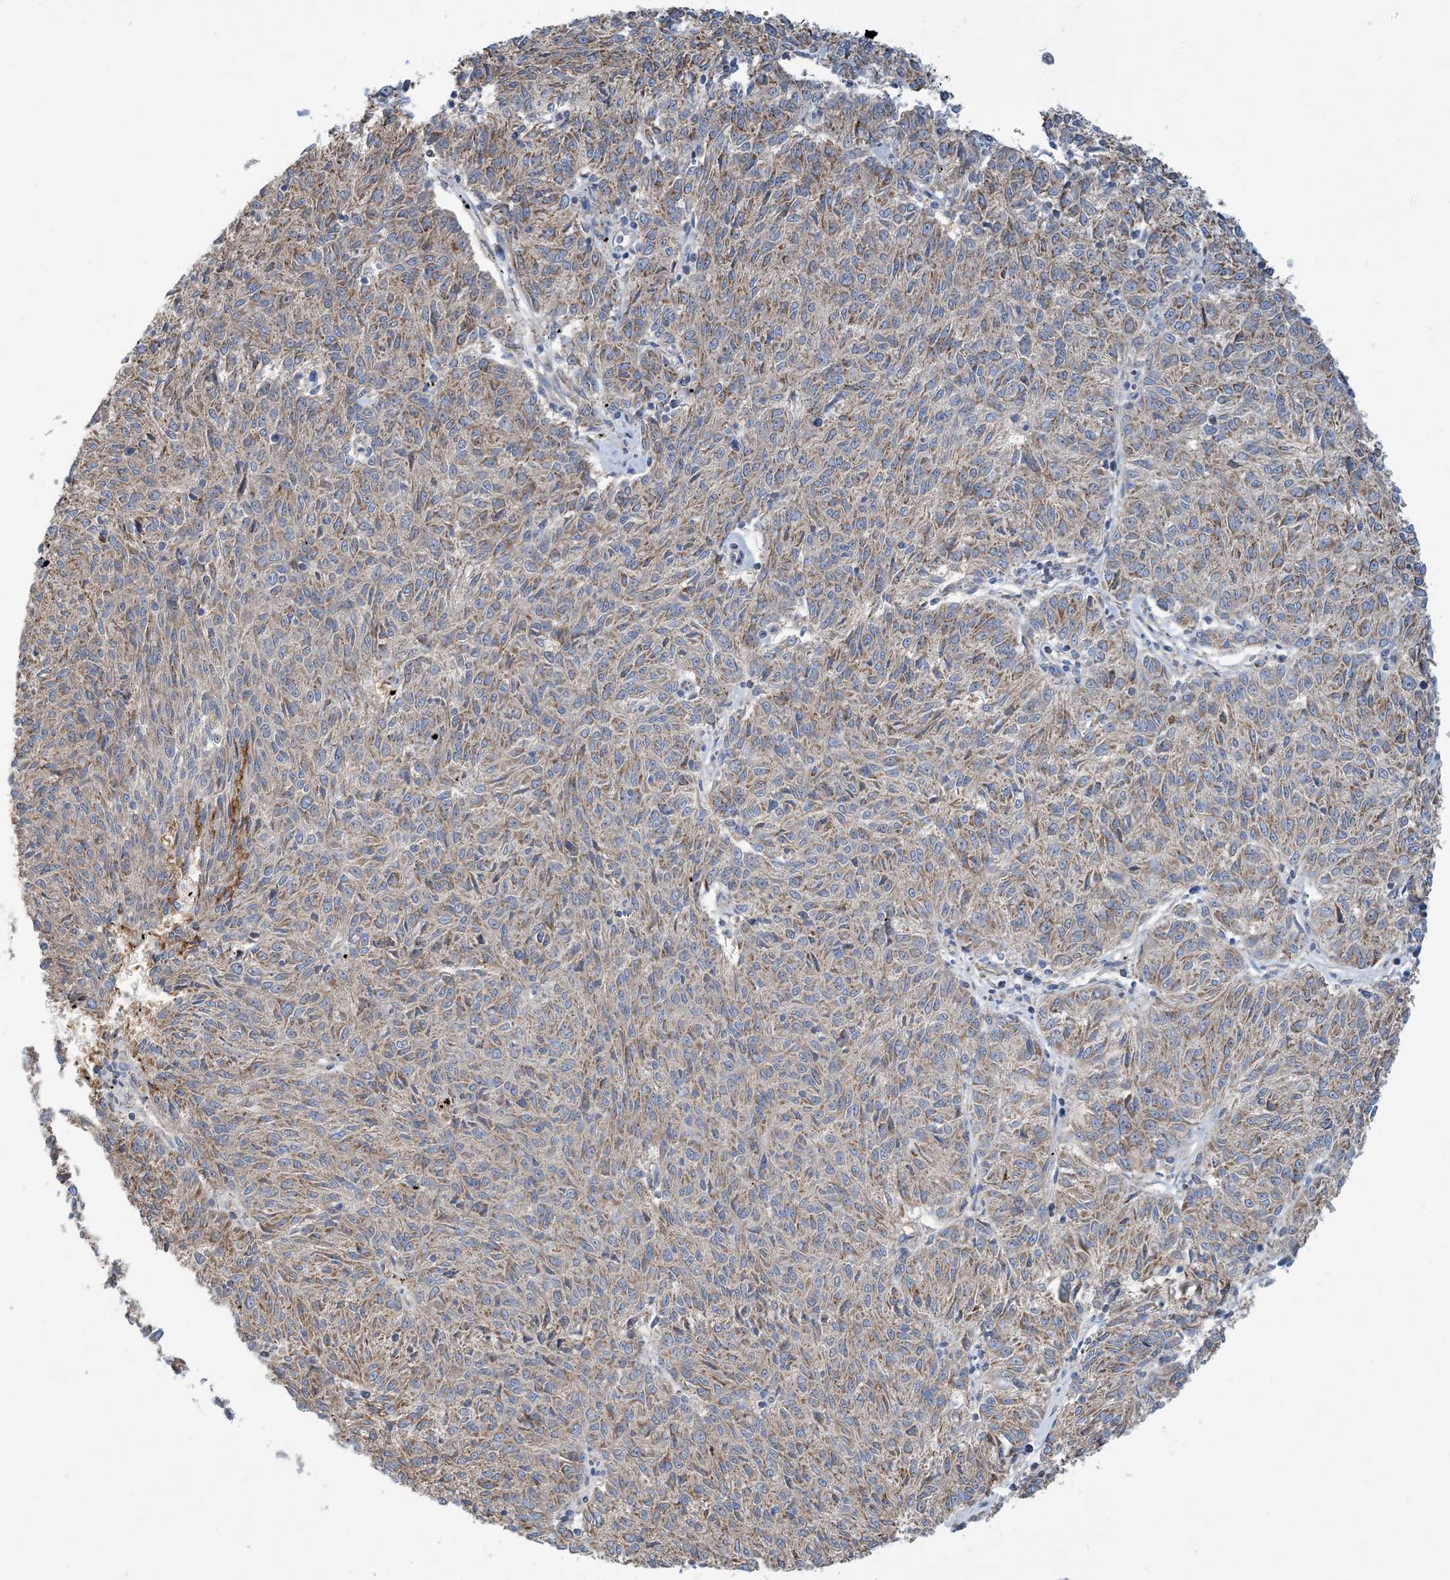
{"staining": {"intensity": "moderate", "quantity": ">75%", "location": "cytoplasmic/membranous"}, "tissue": "melanoma", "cell_type": "Tumor cells", "image_type": "cancer", "snomed": [{"axis": "morphology", "description": "Malignant melanoma, NOS"}, {"axis": "topography", "description": "Skin"}], "caption": "Malignant melanoma stained with immunohistochemistry reveals moderate cytoplasmic/membranous expression in approximately >75% of tumor cells.", "gene": "PHOSPHO2", "patient": {"sex": "female", "age": 72}}